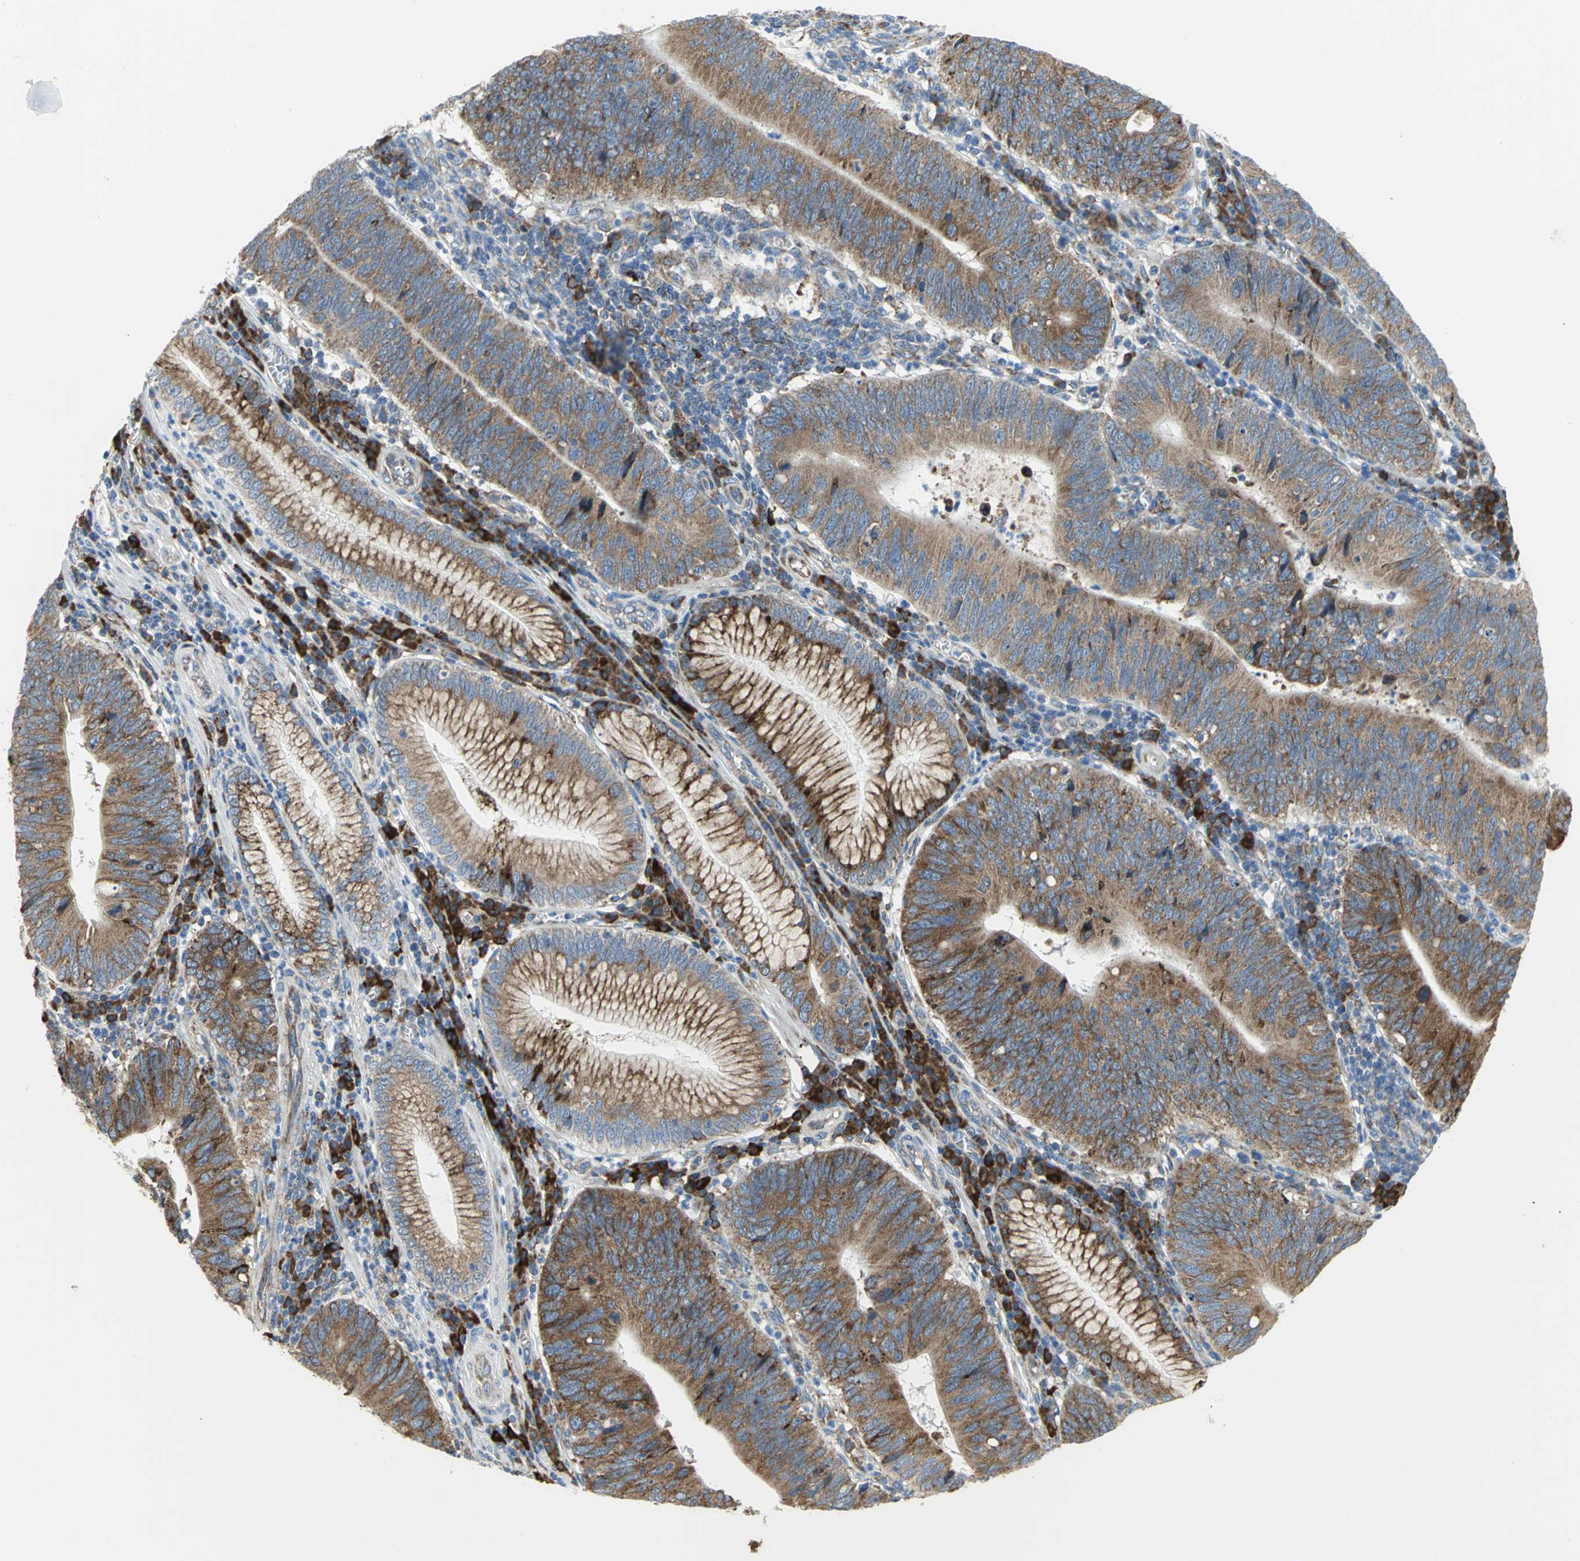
{"staining": {"intensity": "strong", "quantity": ">75%", "location": "cytoplasmic/membranous"}, "tissue": "stomach cancer", "cell_type": "Tumor cells", "image_type": "cancer", "snomed": [{"axis": "morphology", "description": "Adenocarcinoma, NOS"}, {"axis": "topography", "description": "Stomach"}], "caption": "Immunohistochemical staining of human stomach cancer (adenocarcinoma) displays high levels of strong cytoplasmic/membranous staining in approximately >75% of tumor cells.", "gene": "TULP4", "patient": {"sex": "male", "age": 59}}